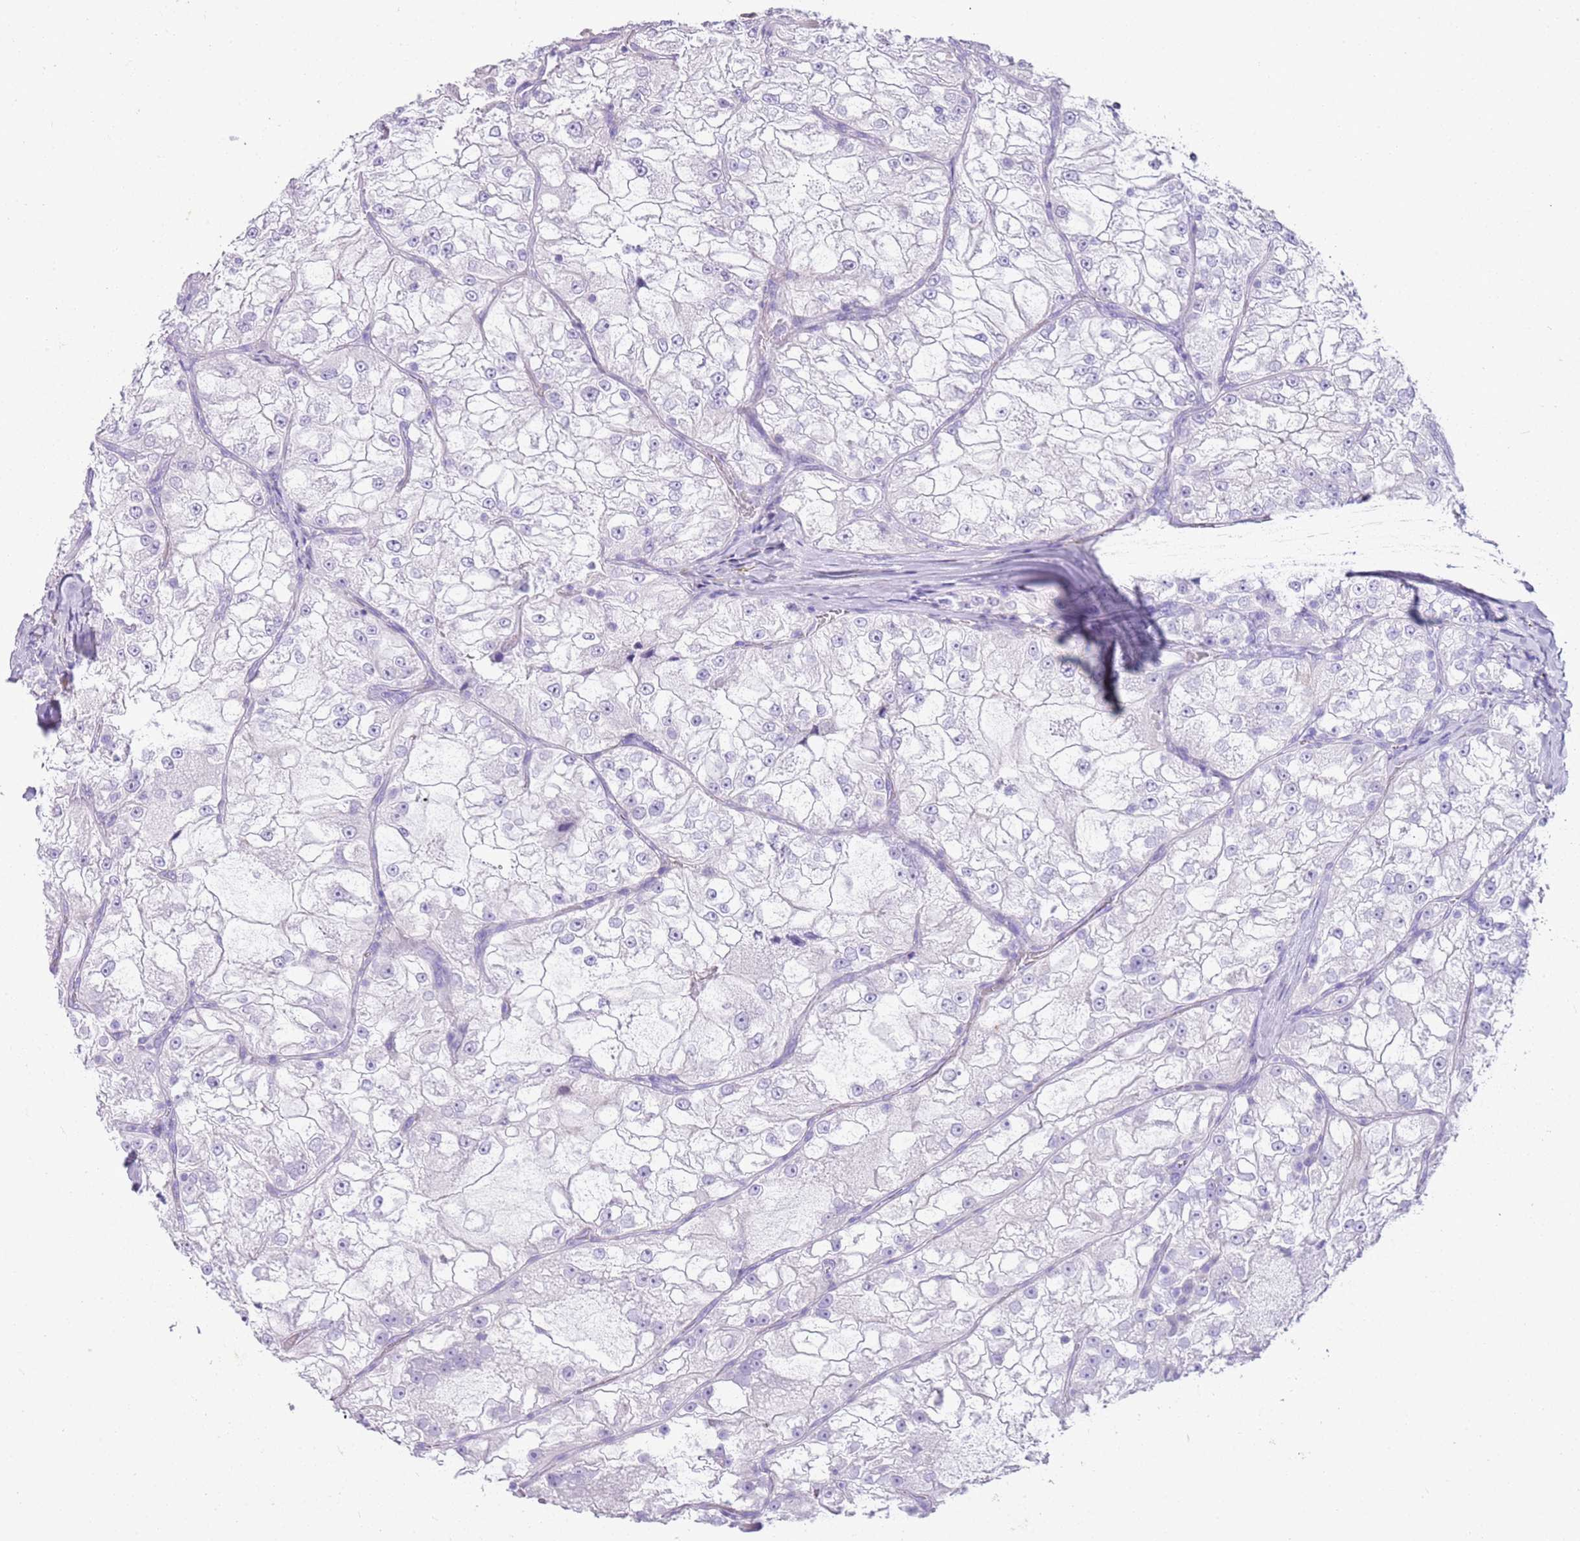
{"staining": {"intensity": "negative", "quantity": "none", "location": "none"}, "tissue": "renal cancer", "cell_type": "Tumor cells", "image_type": "cancer", "snomed": [{"axis": "morphology", "description": "Adenocarcinoma, NOS"}, {"axis": "topography", "description": "Kidney"}], "caption": "High magnification brightfield microscopy of renal cancer (adenocarcinoma) stained with DAB (brown) and counterstained with hematoxylin (blue): tumor cells show no significant expression.", "gene": "IGKV3D-11", "patient": {"sex": "female", "age": 72}}